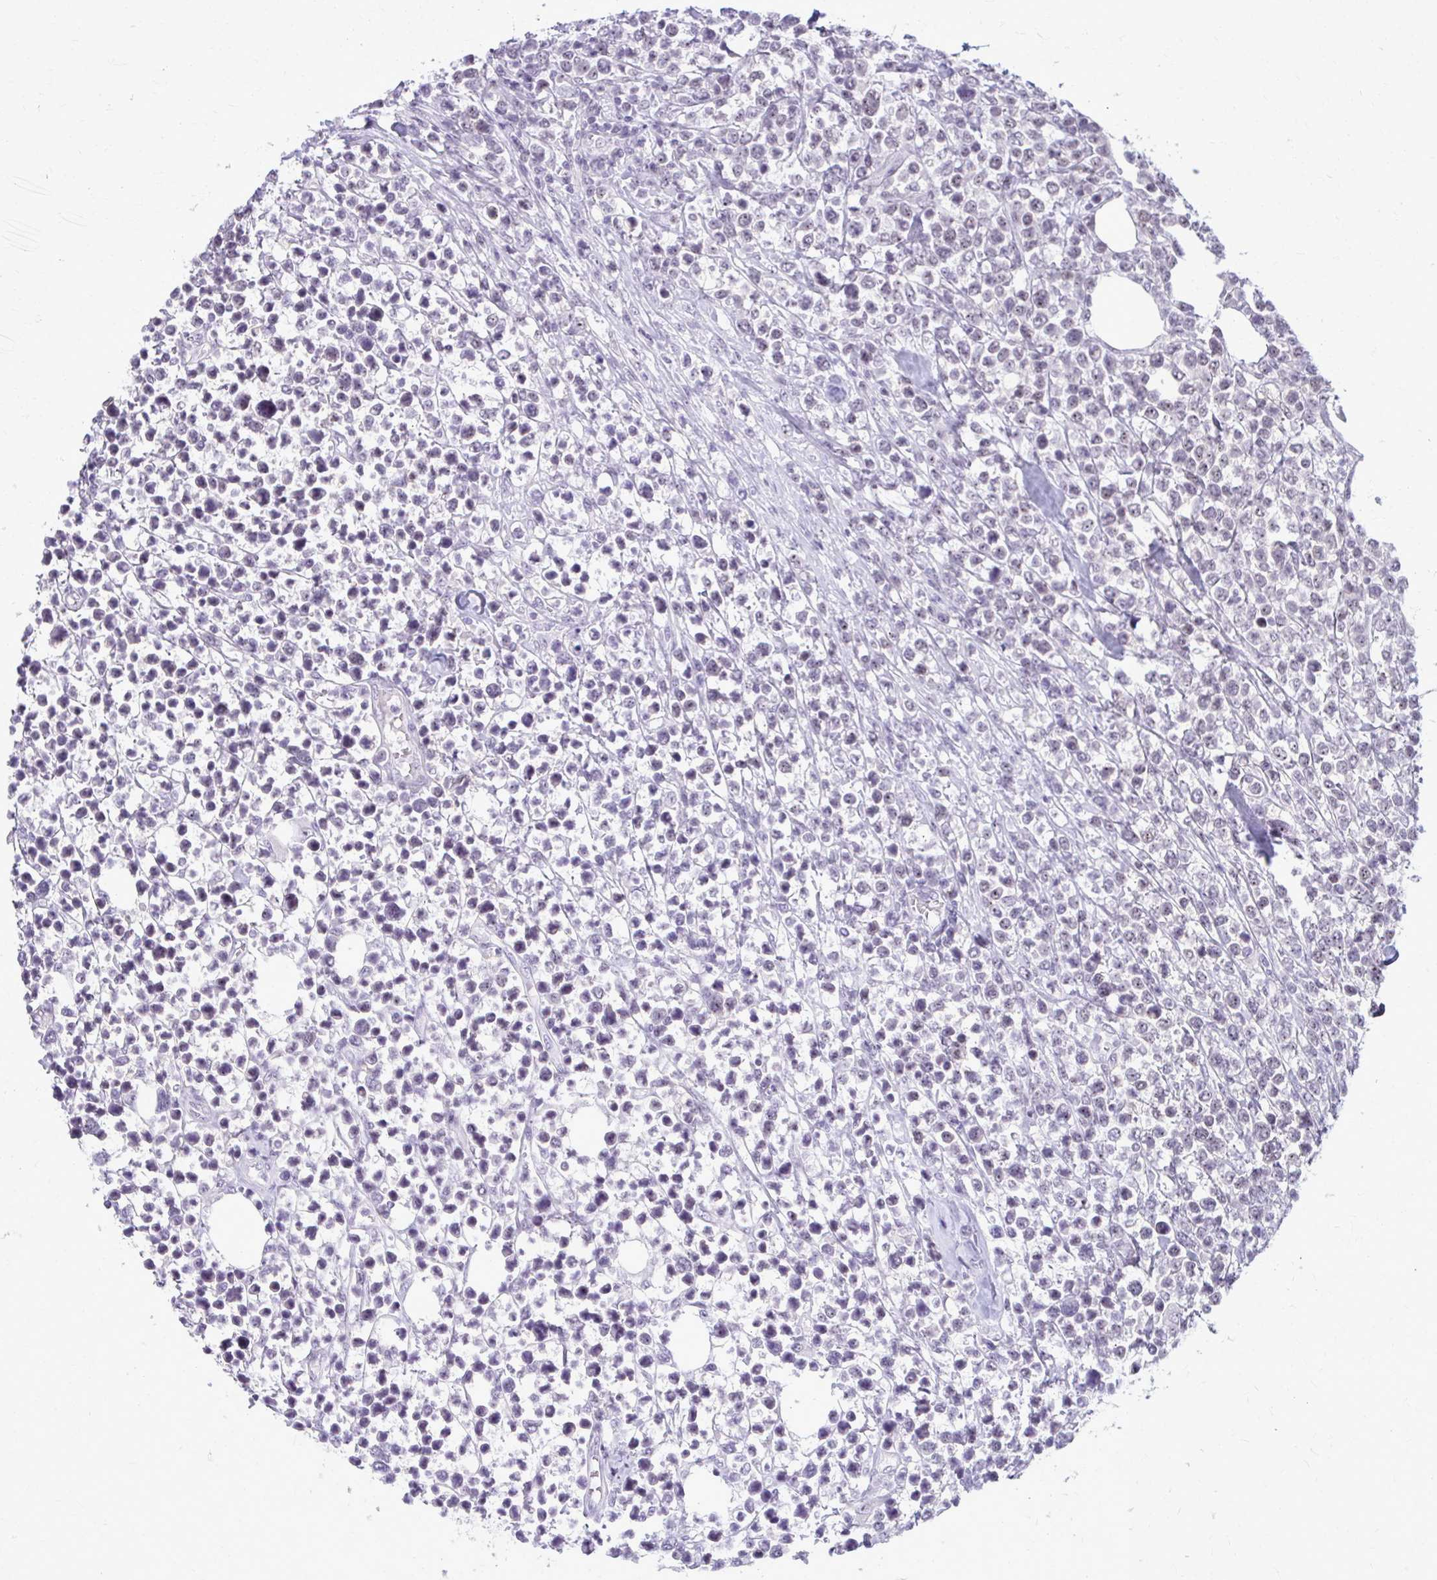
{"staining": {"intensity": "weak", "quantity": "<25%", "location": "nuclear"}, "tissue": "lymphoma", "cell_type": "Tumor cells", "image_type": "cancer", "snomed": [{"axis": "morphology", "description": "Malignant lymphoma, non-Hodgkin's type, High grade"}, {"axis": "topography", "description": "Soft tissue"}], "caption": "Immunohistochemical staining of human lymphoma shows no significant staining in tumor cells. (DAB immunohistochemistry (IHC) with hematoxylin counter stain).", "gene": "MAF1", "patient": {"sex": "female", "age": 56}}